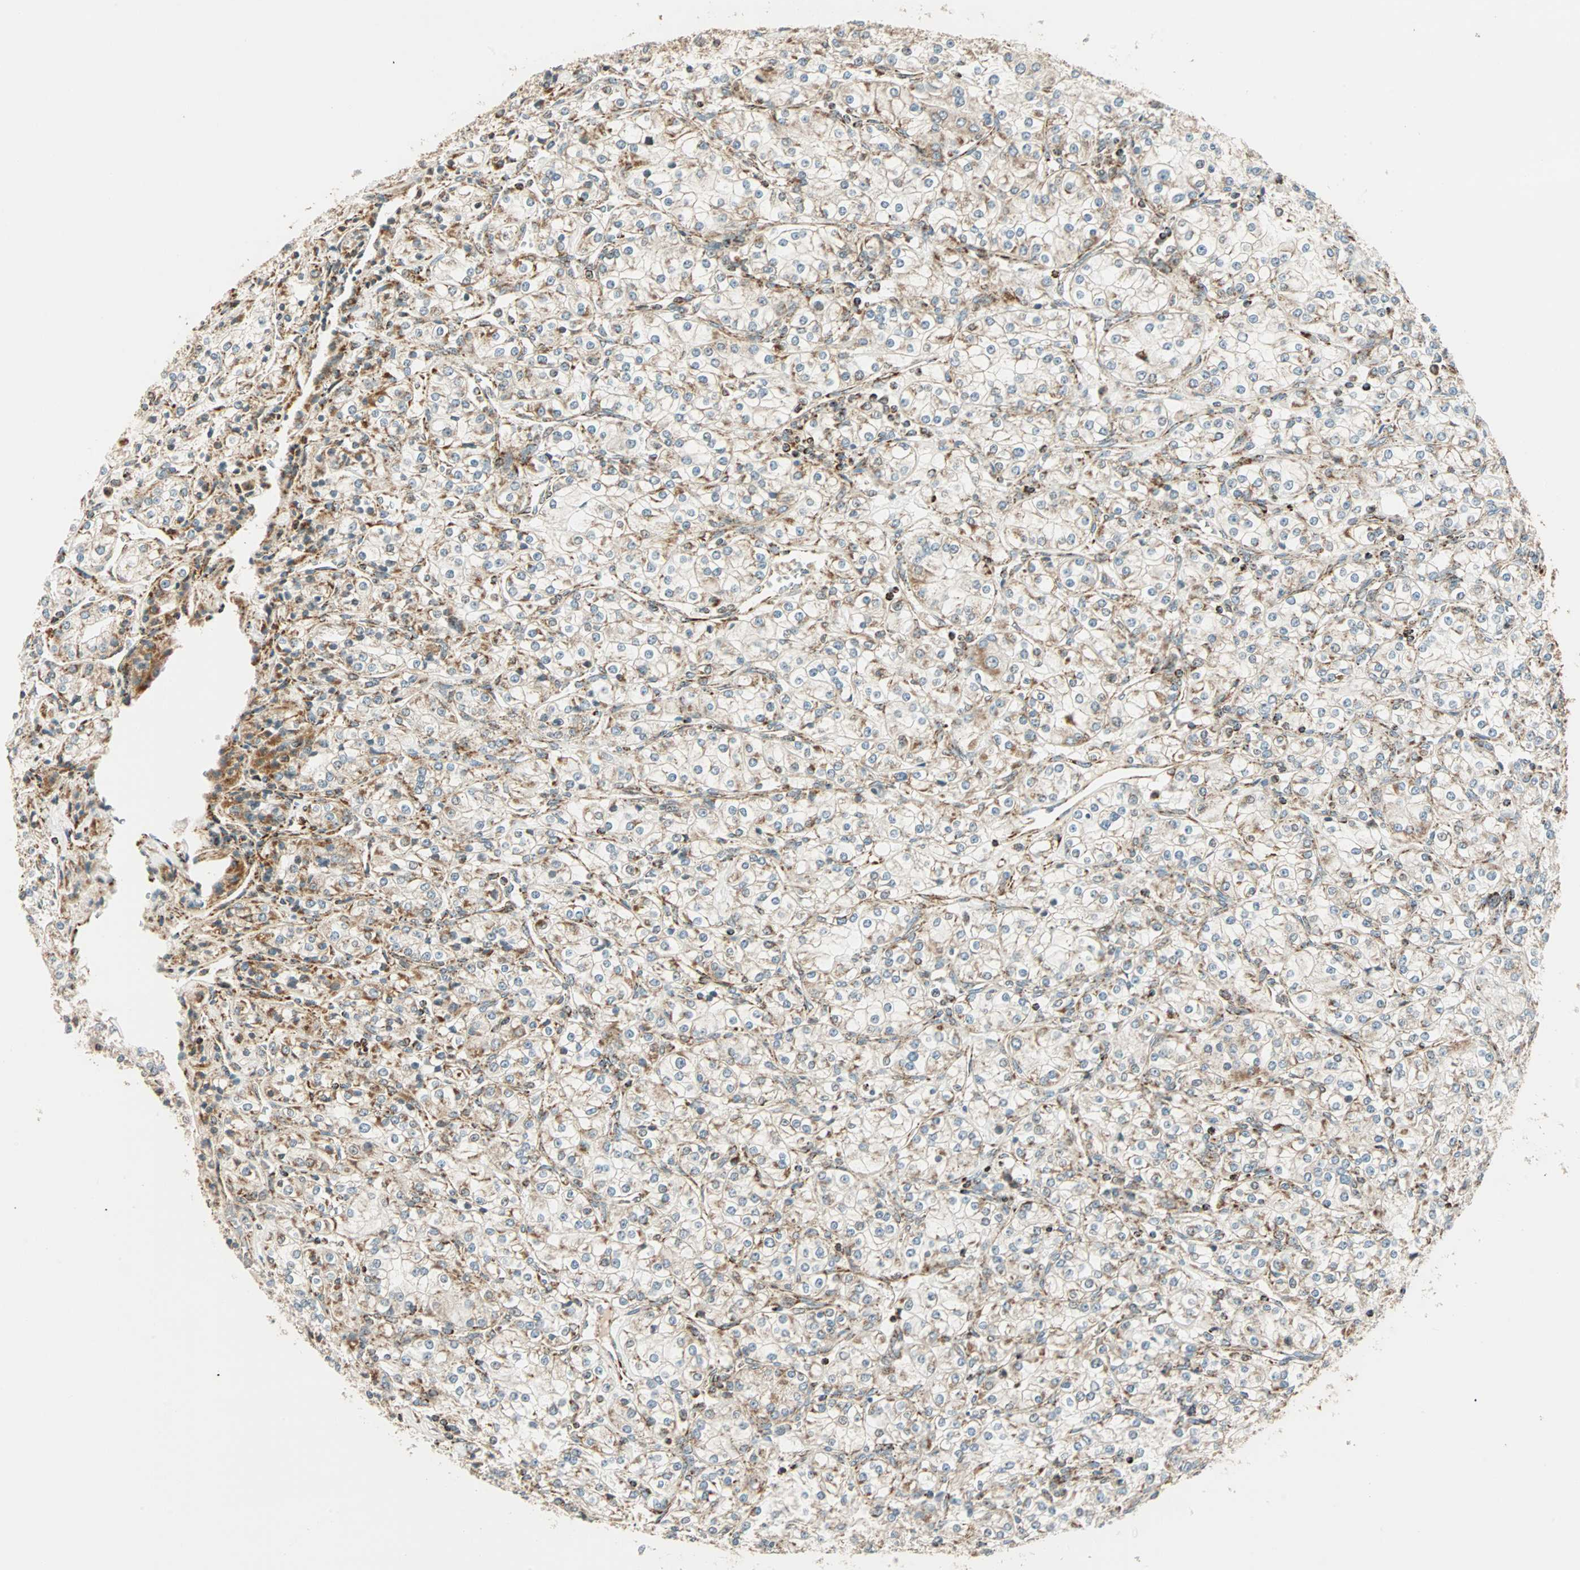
{"staining": {"intensity": "weak", "quantity": "<25%", "location": "cytoplasmic/membranous"}, "tissue": "renal cancer", "cell_type": "Tumor cells", "image_type": "cancer", "snomed": [{"axis": "morphology", "description": "Adenocarcinoma, NOS"}, {"axis": "topography", "description": "Kidney"}], "caption": "The IHC image has no significant positivity in tumor cells of renal cancer (adenocarcinoma) tissue.", "gene": "SPRY4", "patient": {"sex": "male", "age": 77}}